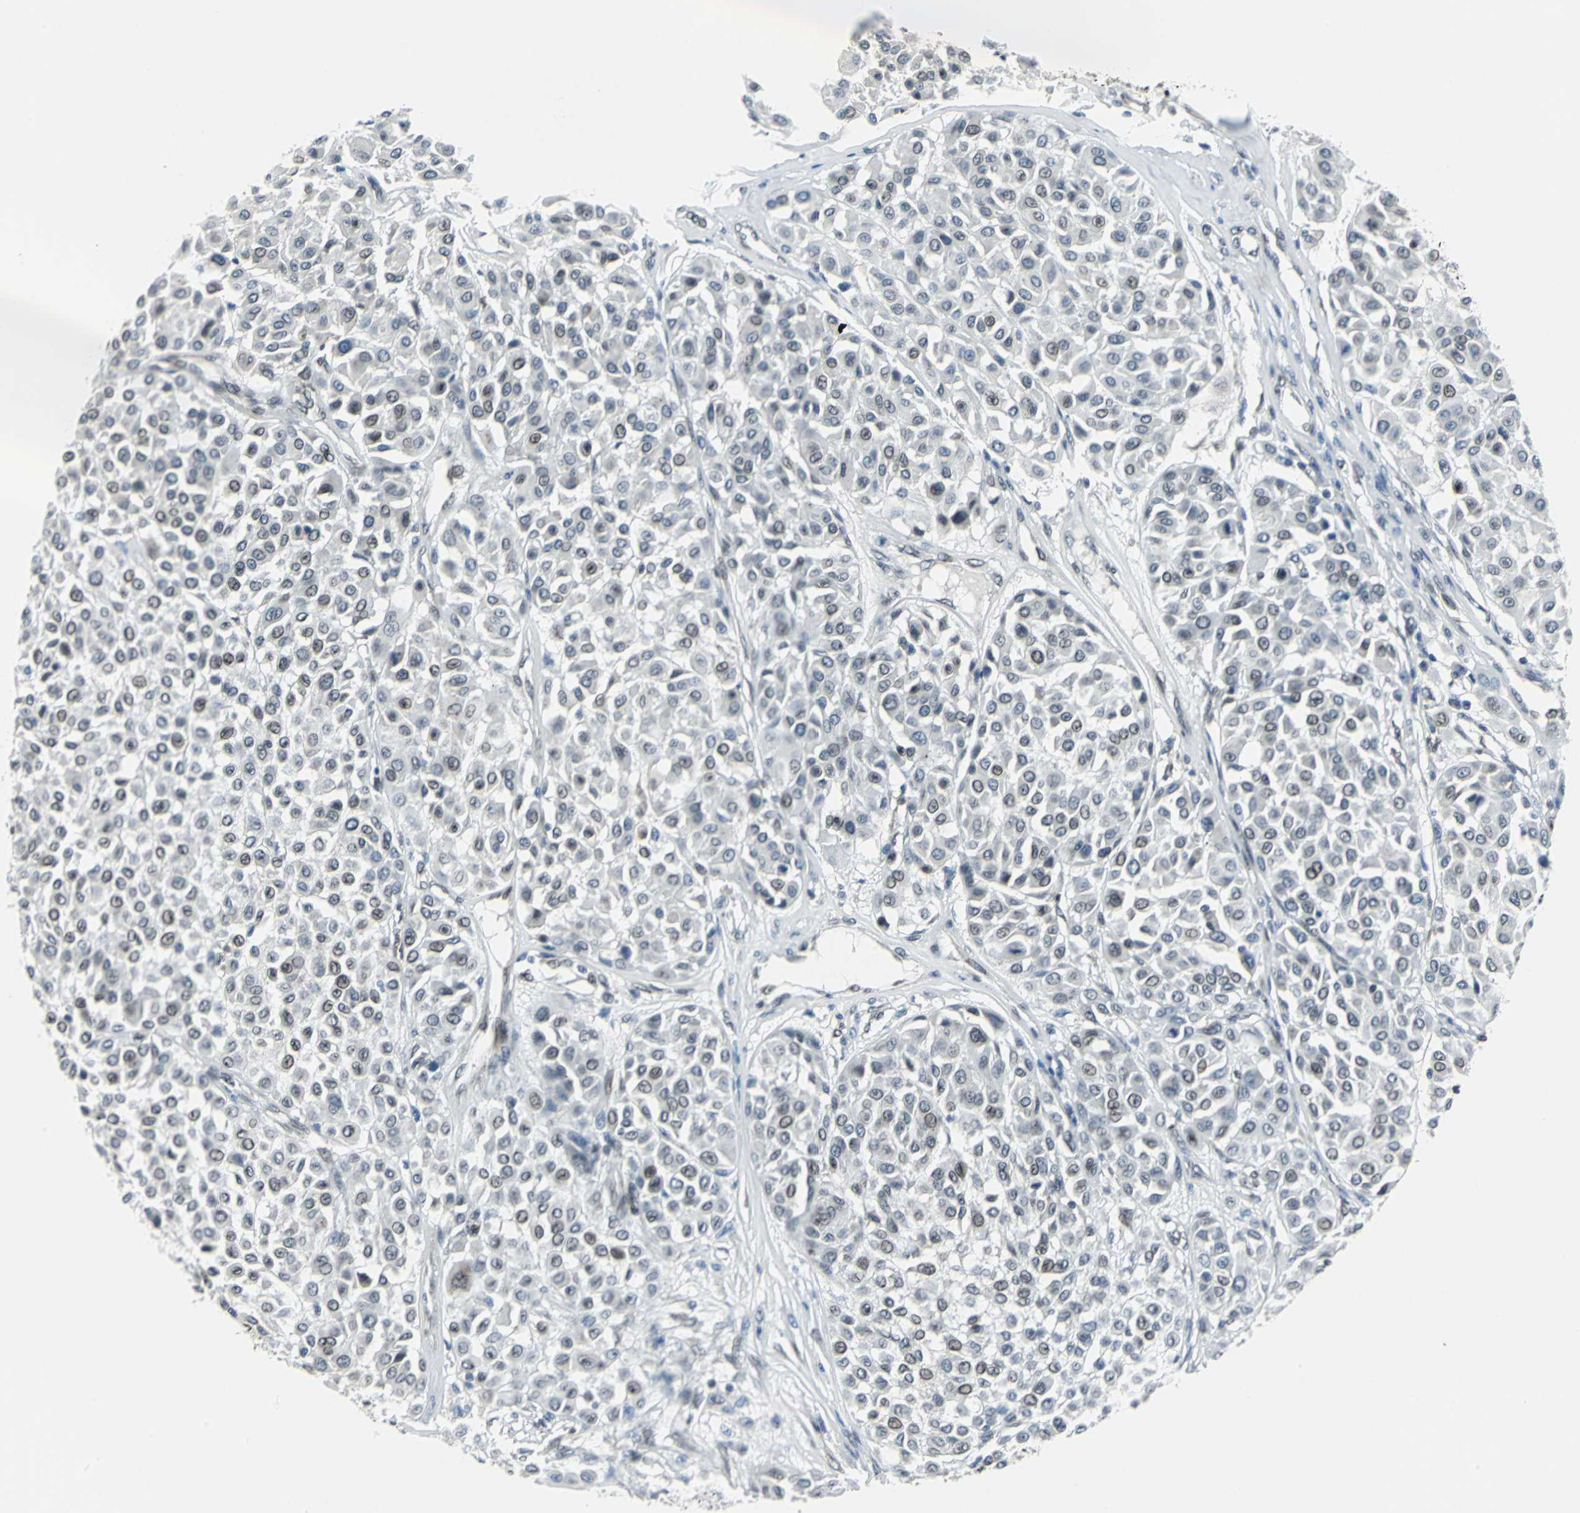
{"staining": {"intensity": "weak", "quantity": "<25%", "location": "cytoplasmic/membranous,nuclear"}, "tissue": "melanoma", "cell_type": "Tumor cells", "image_type": "cancer", "snomed": [{"axis": "morphology", "description": "Malignant melanoma, Metastatic site"}, {"axis": "topography", "description": "Soft tissue"}], "caption": "Malignant melanoma (metastatic site) was stained to show a protein in brown. There is no significant positivity in tumor cells.", "gene": "SNUPN", "patient": {"sex": "male", "age": 41}}